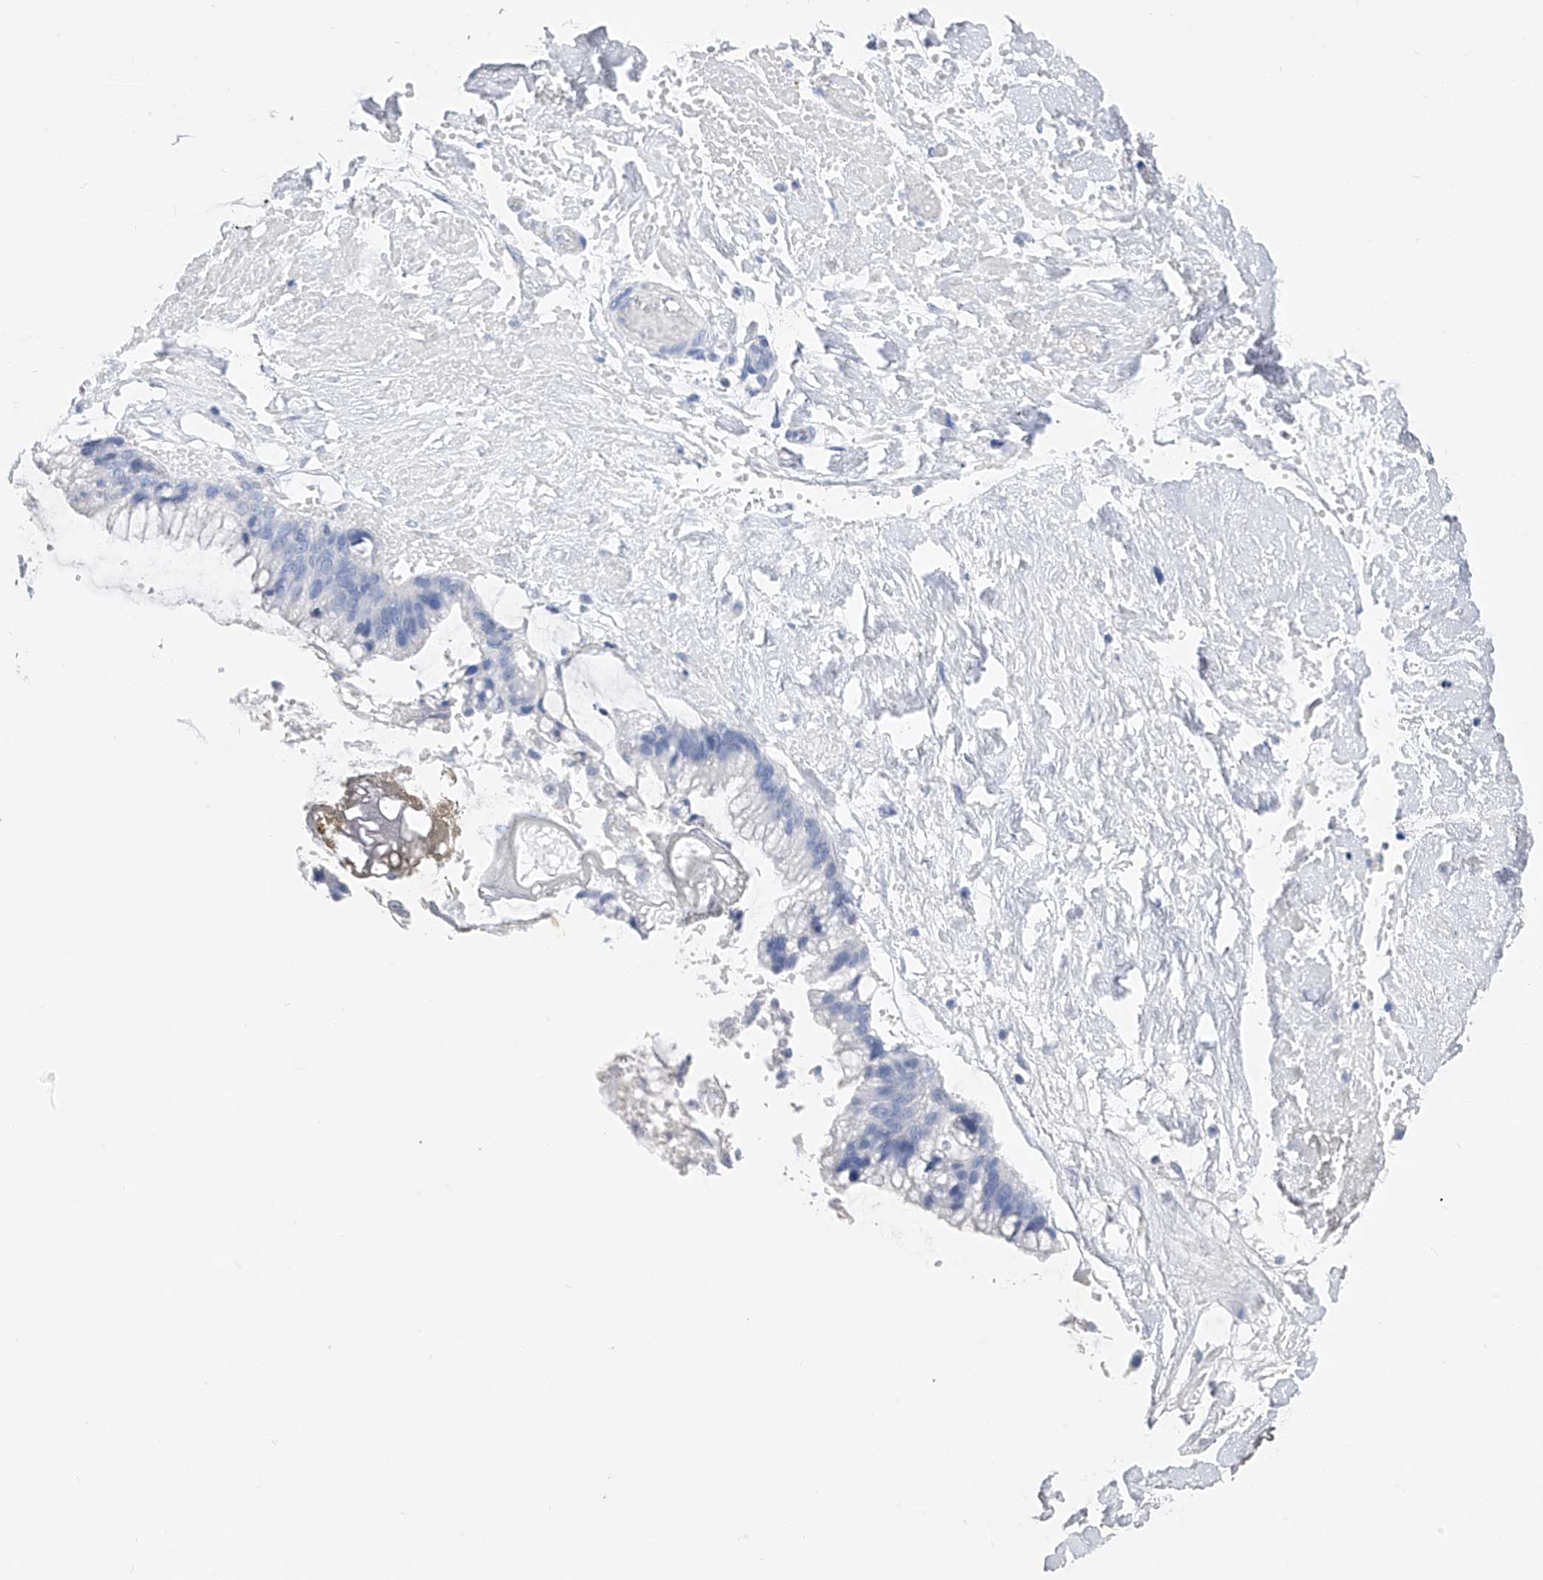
{"staining": {"intensity": "negative", "quantity": "none", "location": "none"}, "tissue": "ovarian cancer", "cell_type": "Tumor cells", "image_type": "cancer", "snomed": [{"axis": "morphology", "description": "Cystadenocarcinoma, mucinous, NOS"}, {"axis": "topography", "description": "Ovary"}], "caption": "Image shows no significant protein staining in tumor cells of mucinous cystadenocarcinoma (ovarian). The staining is performed using DAB brown chromogen with nuclei counter-stained in using hematoxylin.", "gene": "ADRA1A", "patient": {"sex": "female", "age": 39}}